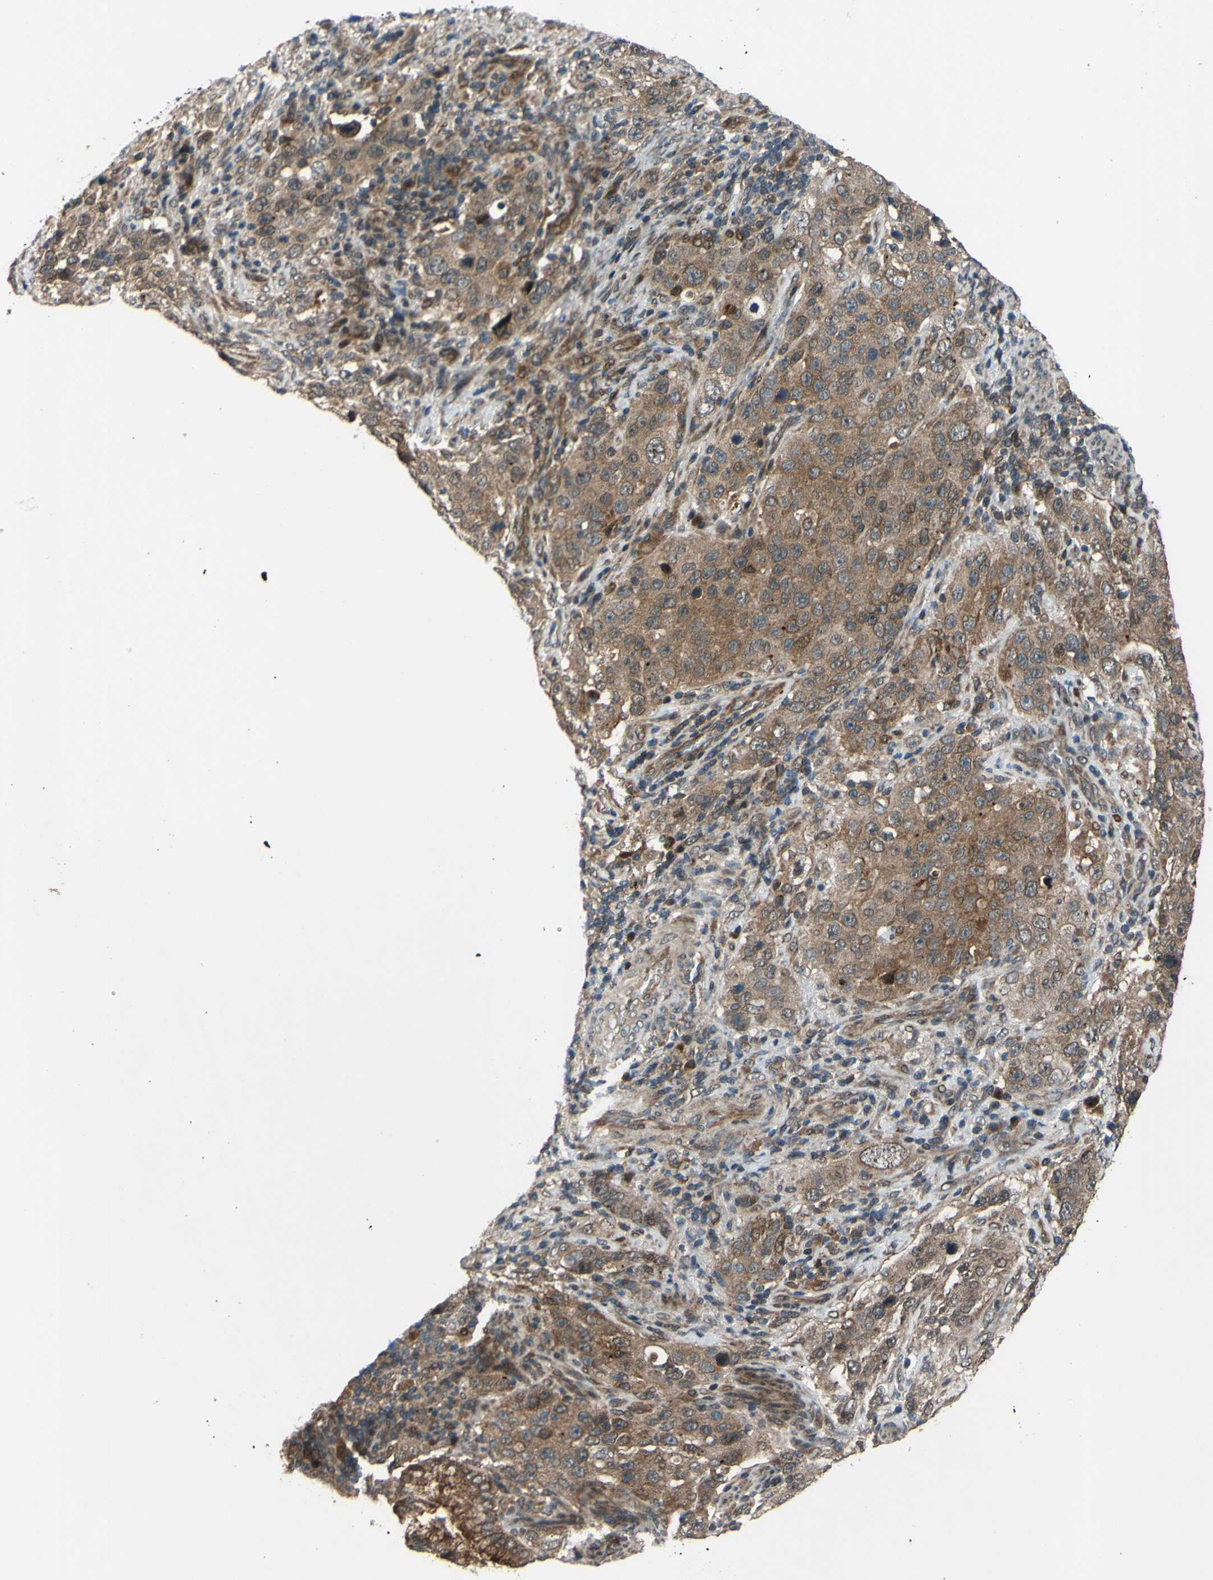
{"staining": {"intensity": "moderate", "quantity": ">75%", "location": "cytoplasmic/membranous"}, "tissue": "stomach cancer", "cell_type": "Tumor cells", "image_type": "cancer", "snomed": [{"axis": "morphology", "description": "Normal tissue, NOS"}, {"axis": "morphology", "description": "Adenocarcinoma, NOS"}, {"axis": "topography", "description": "Stomach"}], "caption": "Stomach adenocarcinoma tissue displays moderate cytoplasmic/membranous staining in about >75% of tumor cells, visualized by immunohistochemistry.", "gene": "ABCC8", "patient": {"sex": "male", "age": 48}}